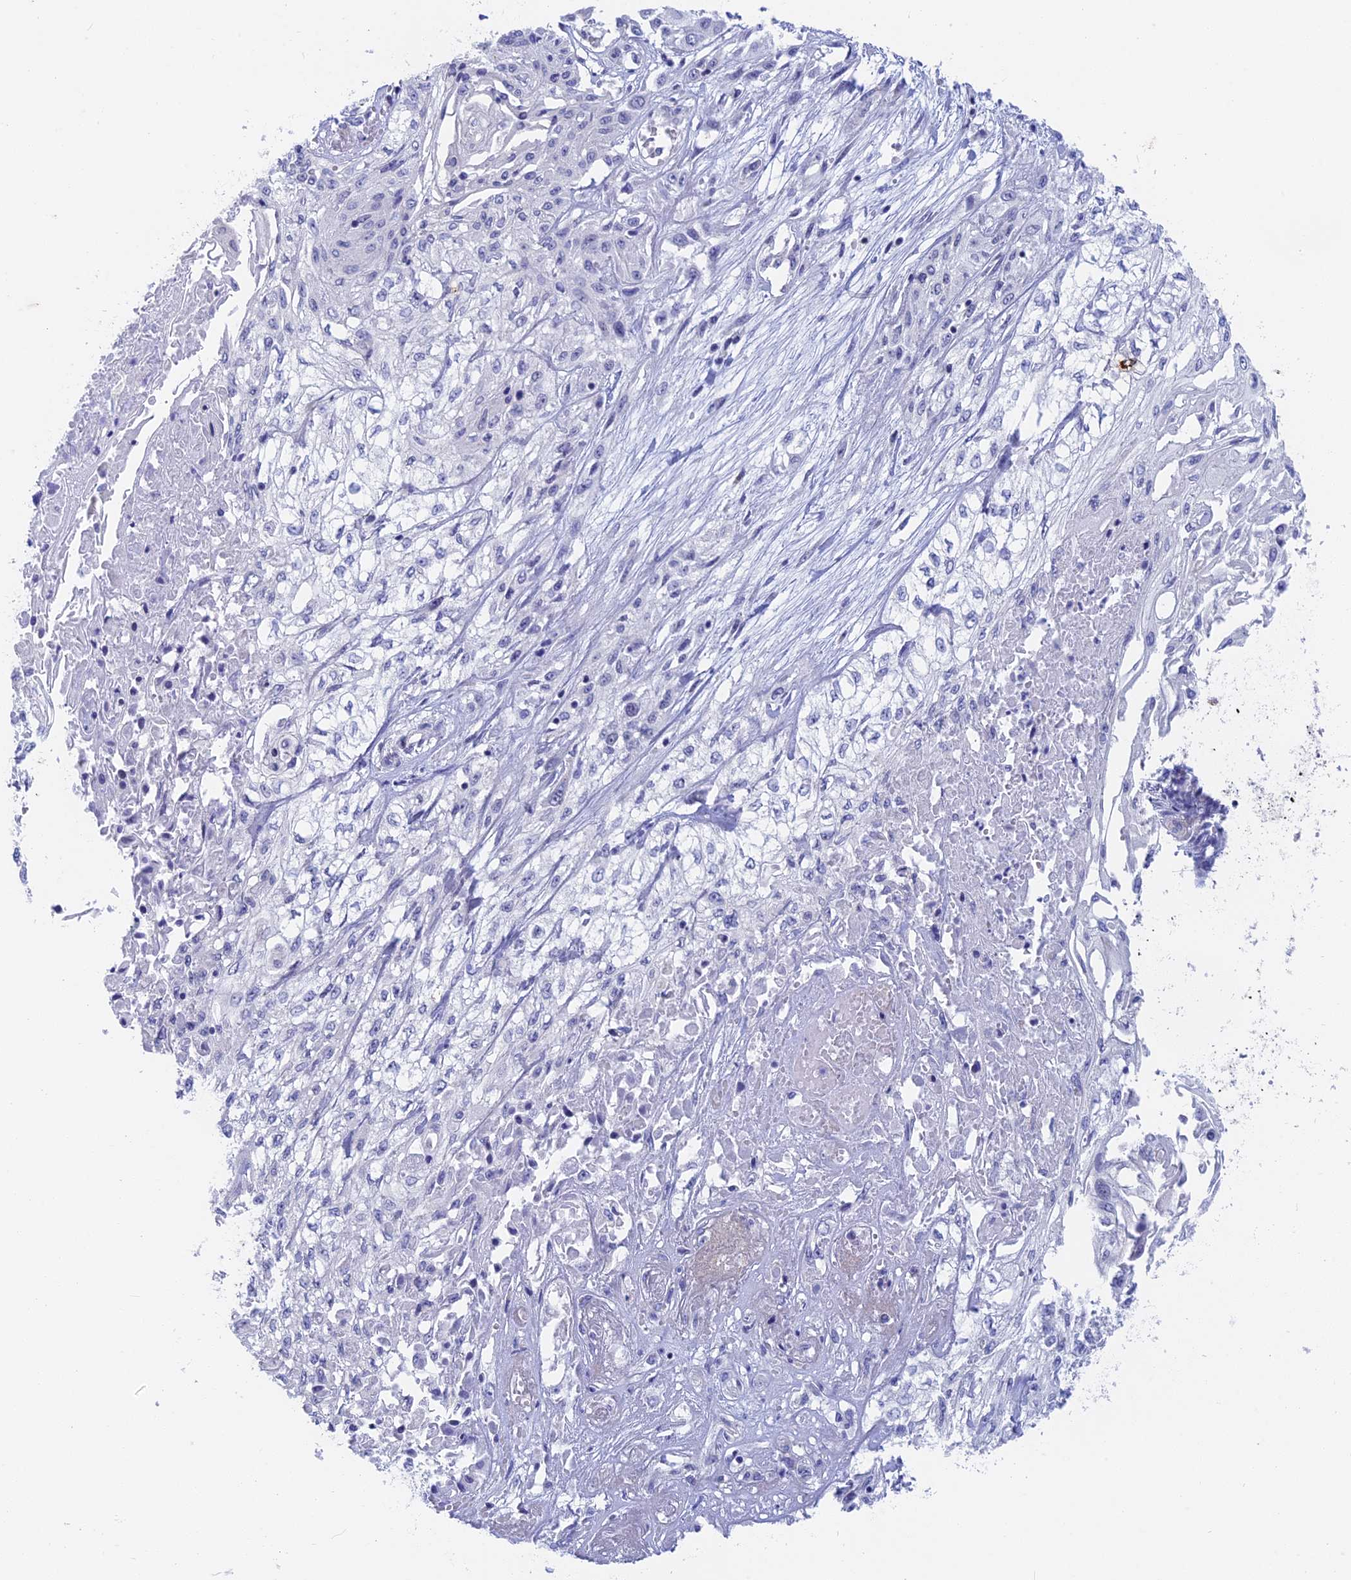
{"staining": {"intensity": "negative", "quantity": "none", "location": "none"}, "tissue": "skin cancer", "cell_type": "Tumor cells", "image_type": "cancer", "snomed": [{"axis": "morphology", "description": "Squamous cell carcinoma, NOS"}, {"axis": "morphology", "description": "Squamous cell carcinoma, metastatic, NOS"}, {"axis": "topography", "description": "Skin"}, {"axis": "topography", "description": "Lymph node"}], "caption": "Photomicrograph shows no protein positivity in tumor cells of skin cancer tissue.", "gene": "GLB1L", "patient": {"sex": "male", "age": 75}}